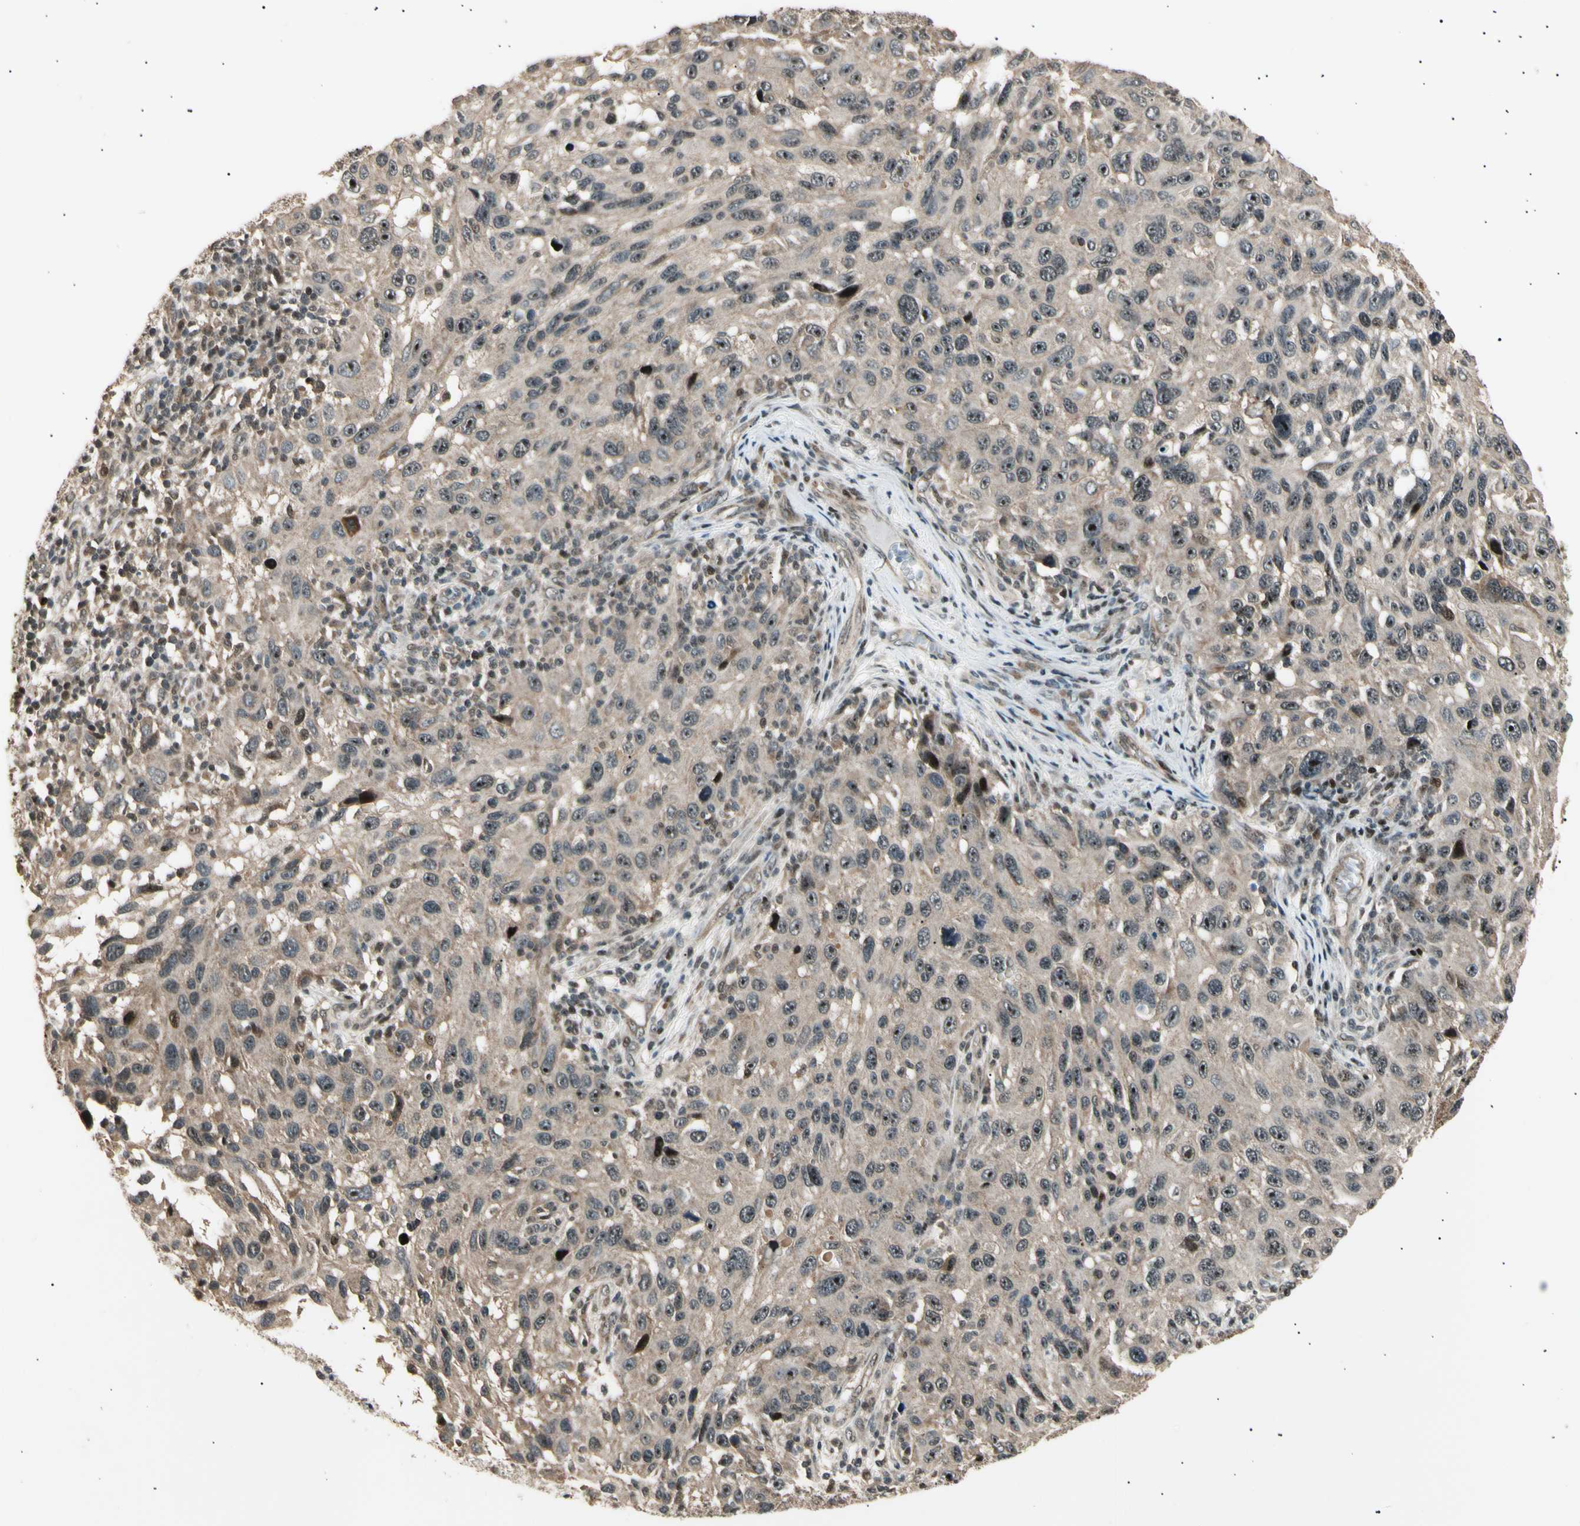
{"staining": {"intensity": "weak", "quantity": ">75%", "location": "cytoplasmic/membranous,nuclear"}, "tissue": "melanoma", "cell_type": "Tumor cells", "image_type": "cancer", "snomed": [{"axis": "morphology", "description": "Malignant melanoma, NOS"}, {"axis": "topography", "description": "Skin"}], "caption": "Melanoma tissue reveals weak cytoplasmic/membranous and nuclear staining in approximately >75% of tumor cells, visualized by immunohistochemistry.", "gene": "NUAK2", "patient": {"sex": "male", "age": 53}}